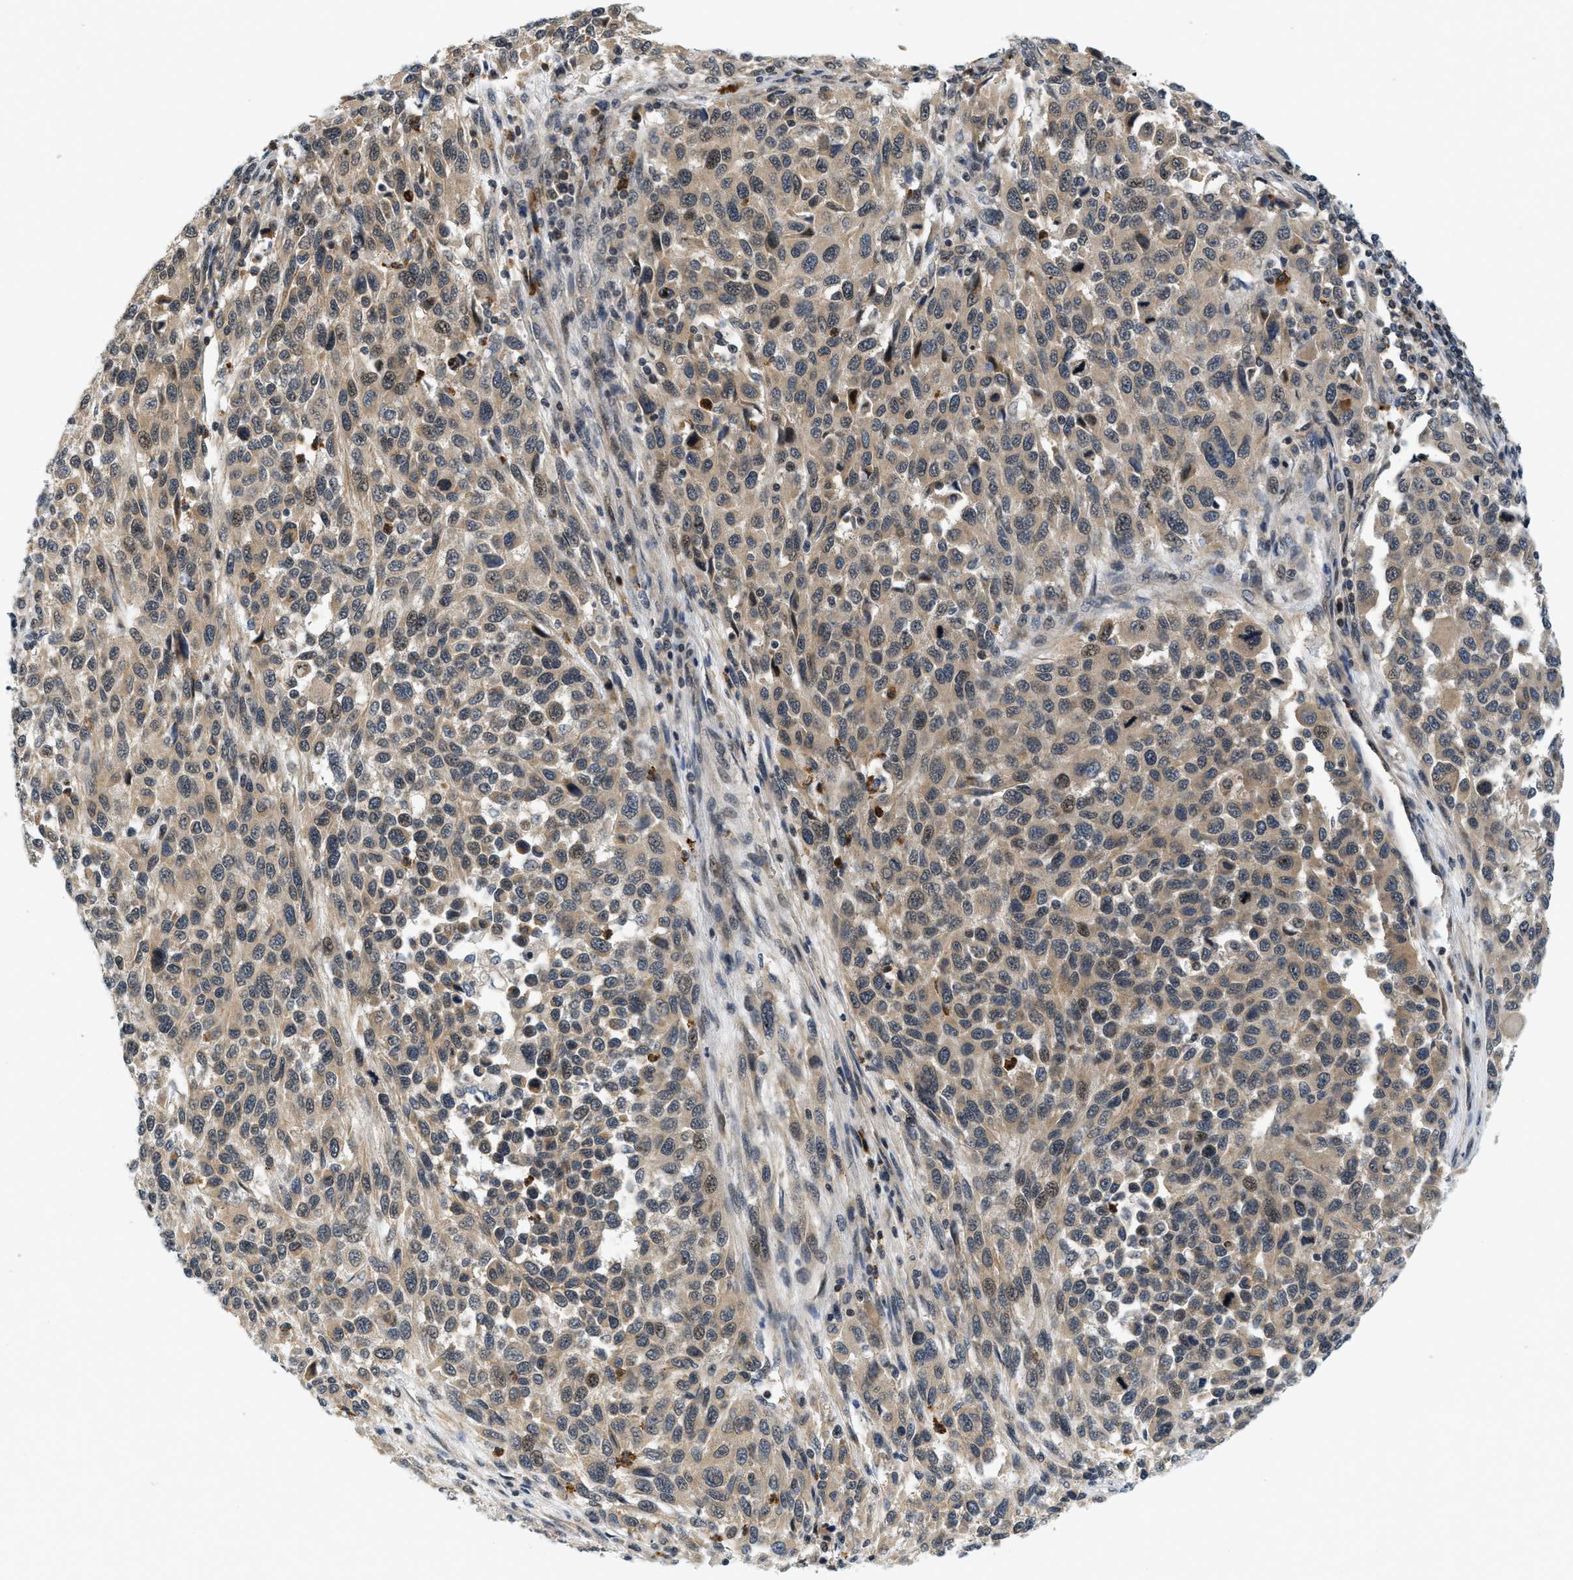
{"staining": {"intensity": "moderate", "quantity": ">75%", "location": "cytoplasmic/membranous,nuclear"}, "tissue": "melanoma", "cell_type": "Tumor cells", "image_type": "cancer", "snomed": [{"axis": "morphology", "description": "Malignant melanoma, Metastatic site"}, {"axis": "topography", "description": "Lymph node"}], "caption": "Melanoma tissue shows moderate cytoplasmic/membranous and nuclear positivity in approximately >75% of tumor cells", "gene": "KMT2A", "patient": {"sex": "male", "age": 61}}